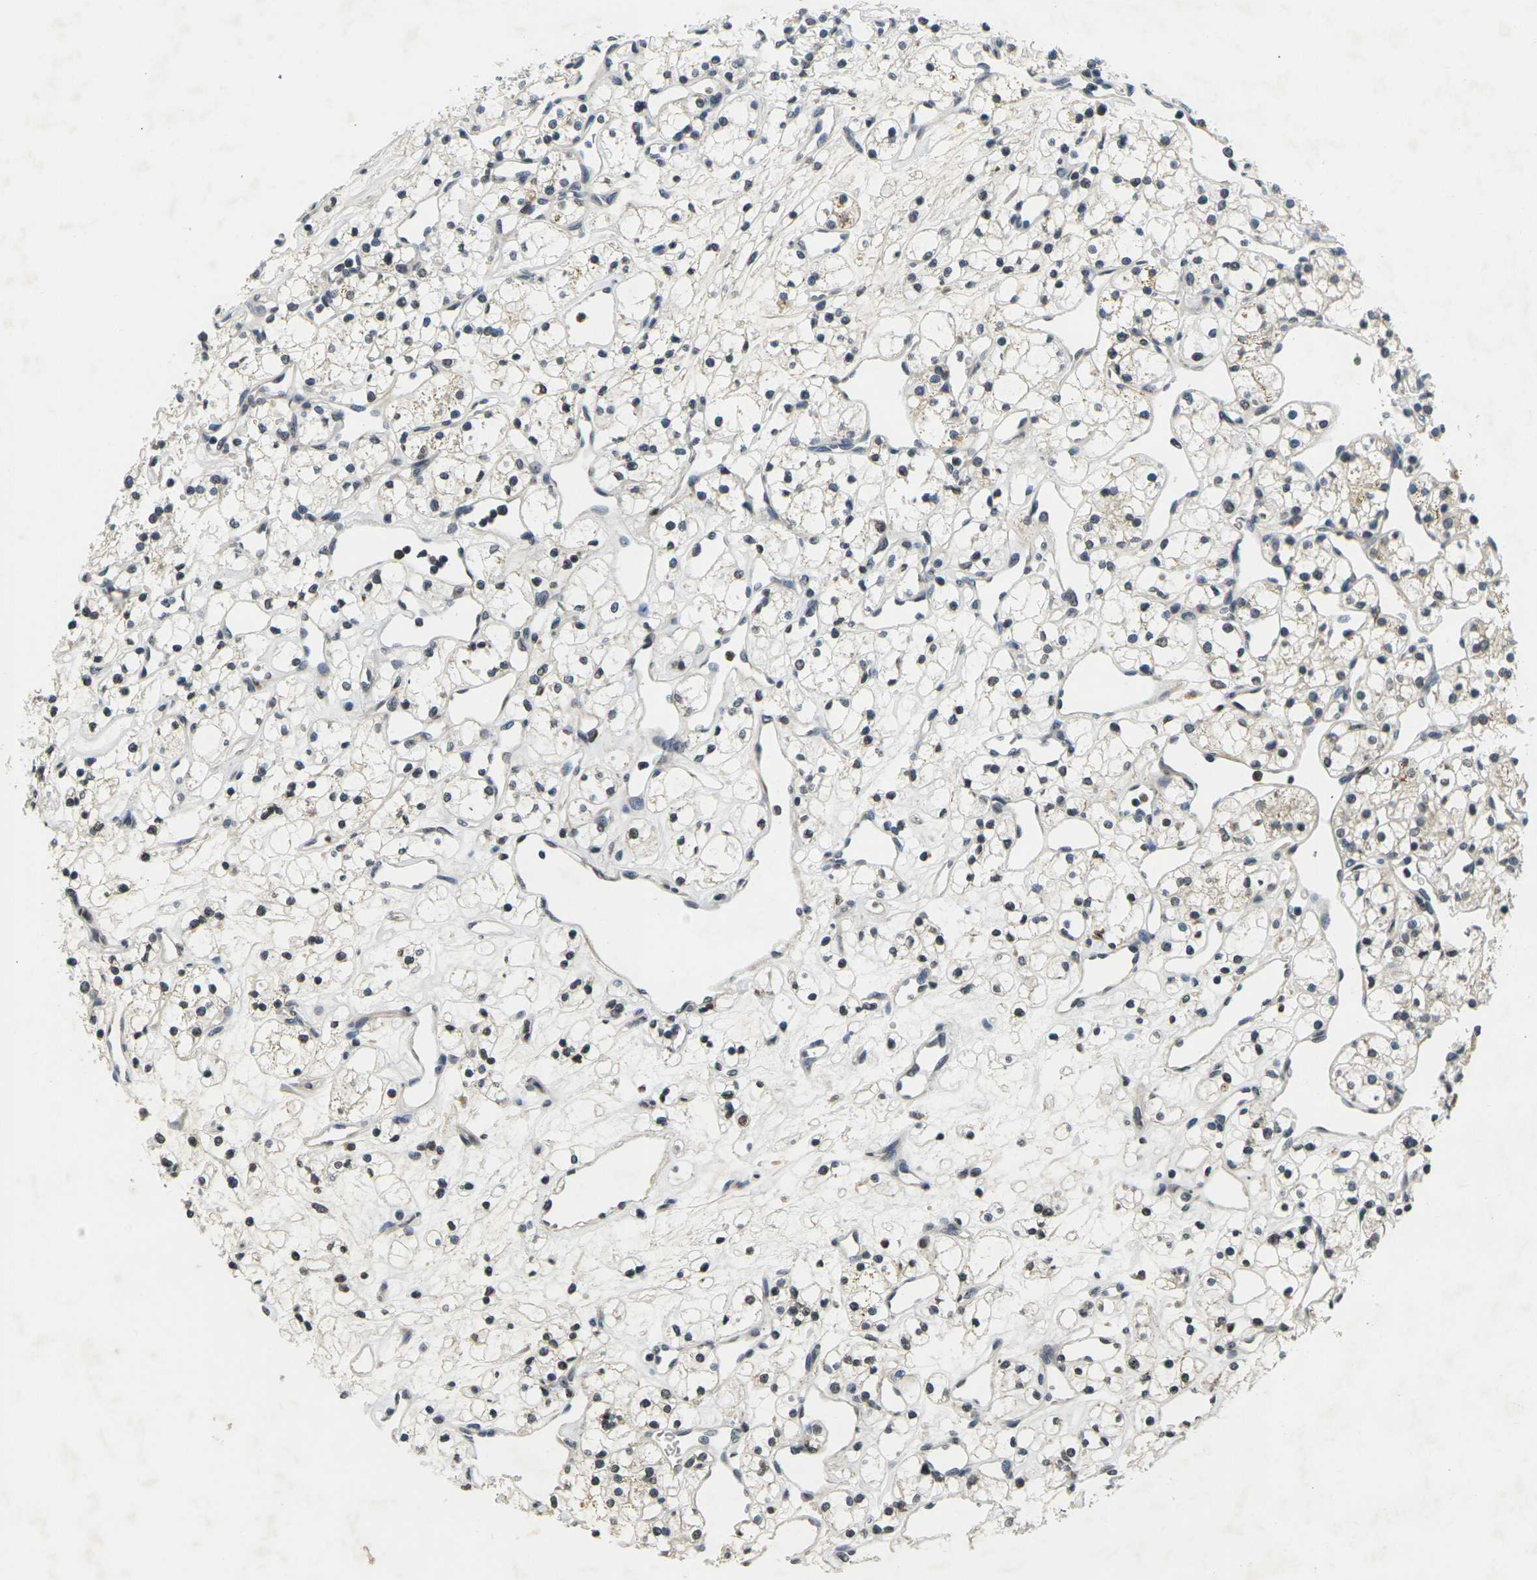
{"staining": {"intensity": "weak", "quantity": "<25%", "location": "cytoplasmic/membranous"}, "tissue": "renal cancer", "cell_type": "Tumor cells", "image_type": "cancer", "snomed": [{"axis": "morphology", "description": "Adenocarcinoma, NOS"}, {"axis": "topography", "description": "Kidney"}], "caption": "Immunohistochemistry of renal adenocarcinoma demonstrates no staining in tumor cells. (Brightfield microscopy of DAB (3,3'-diaminobenzidine) immunohistochemistry at high magnification).", "gene": "C1QC", "patient": {"sex": "female", "age": 60}}